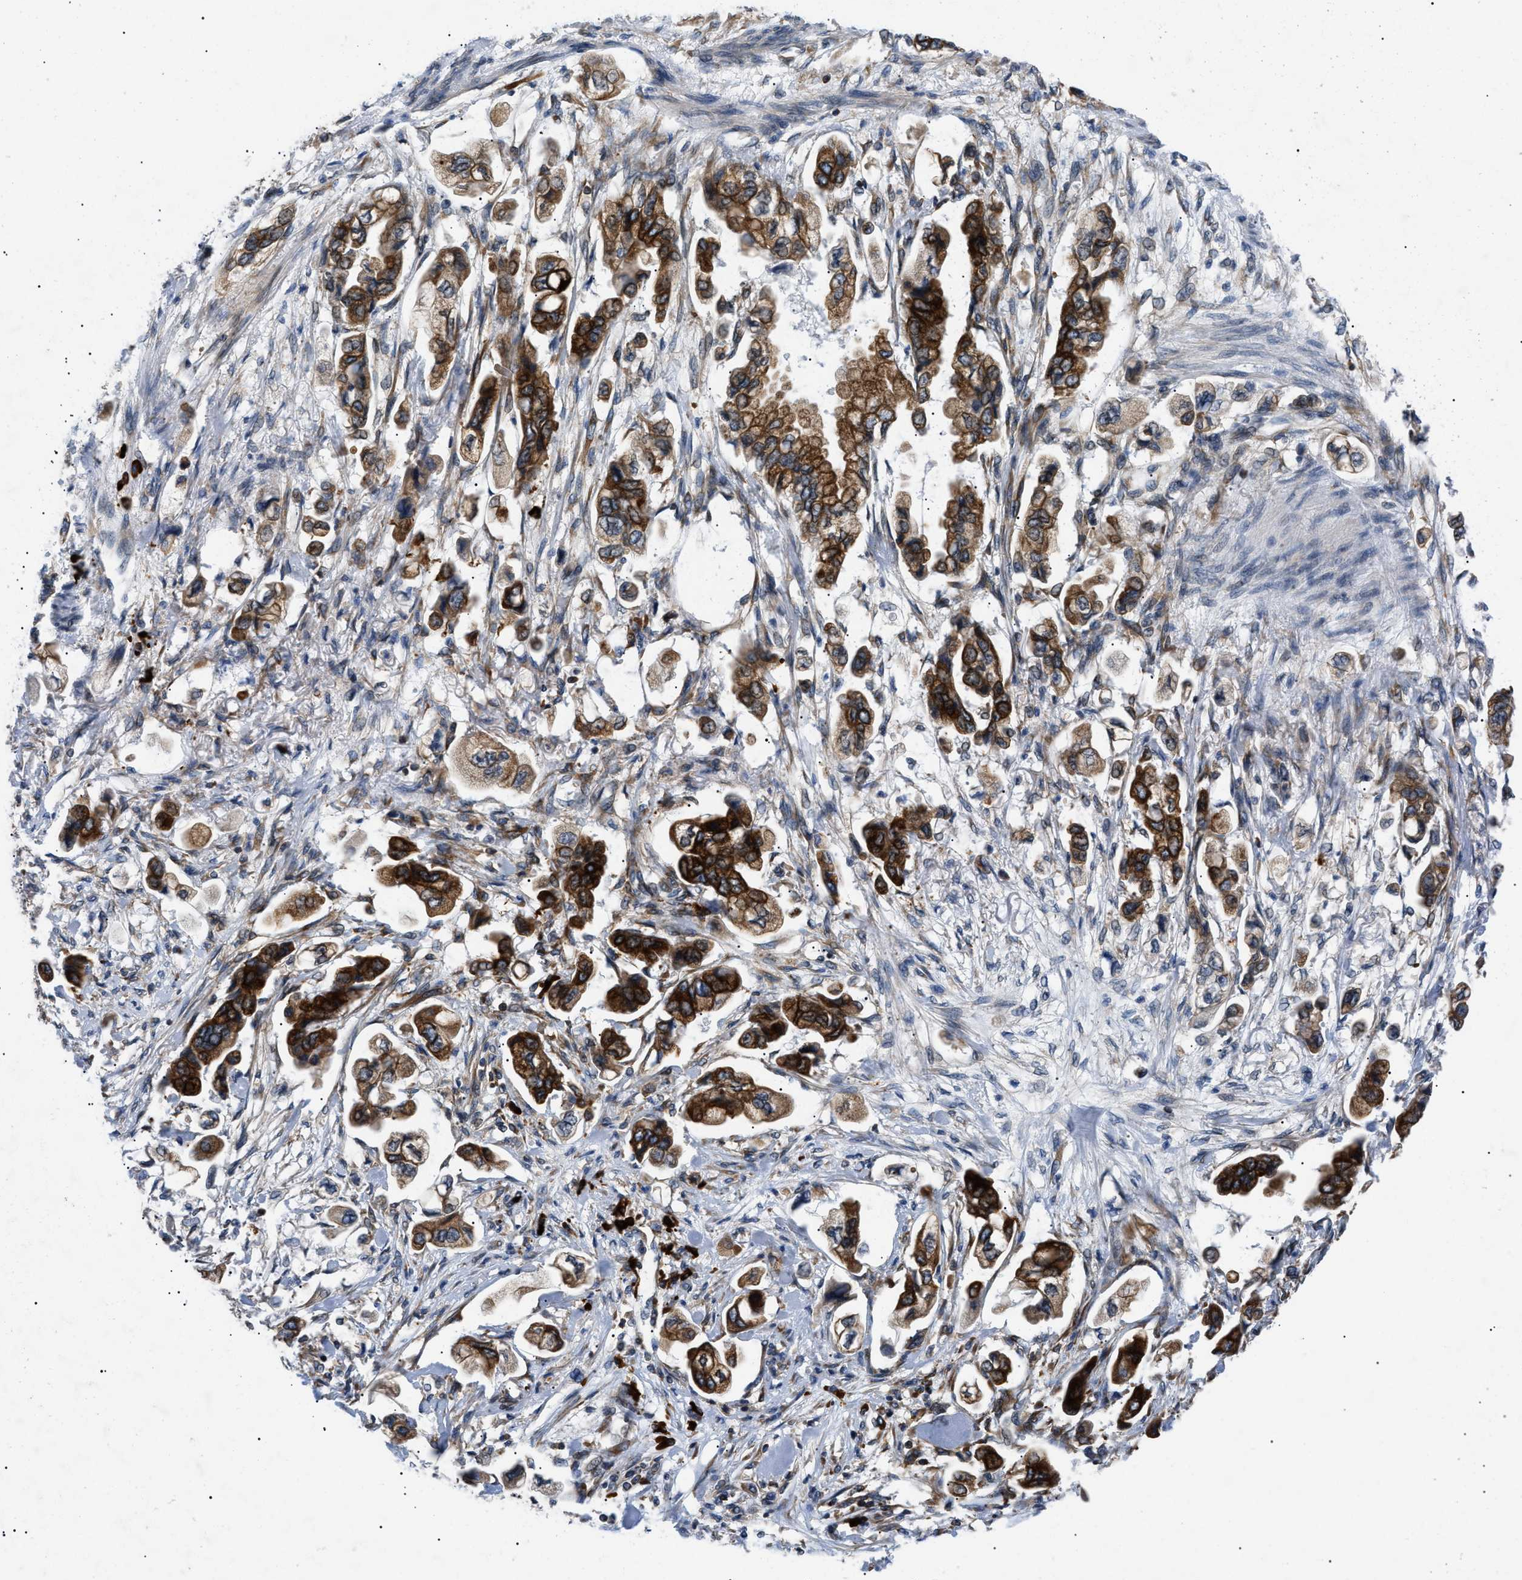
{"staining": {"intensity": "strong", "quantity": ">75%", "location": "cytoplasmic/membranous"}, "tissue": "stomach cancer", "cell_type": "Tumor cells", "image_type": "cancer", "snomed": [{"axis": "morphology", "description": "Adenocarcinoma, NOS"}, {"axis": "topography", "description": "Stomach"}], "caption": "Protein positivity by IHC shows strong cytoplasmic/membranous positivity in about >75% of tumor cells in adenocarcinoma (stomach).", "gene": "DERL1", "patient": {"sex": "male", "age": 62}}